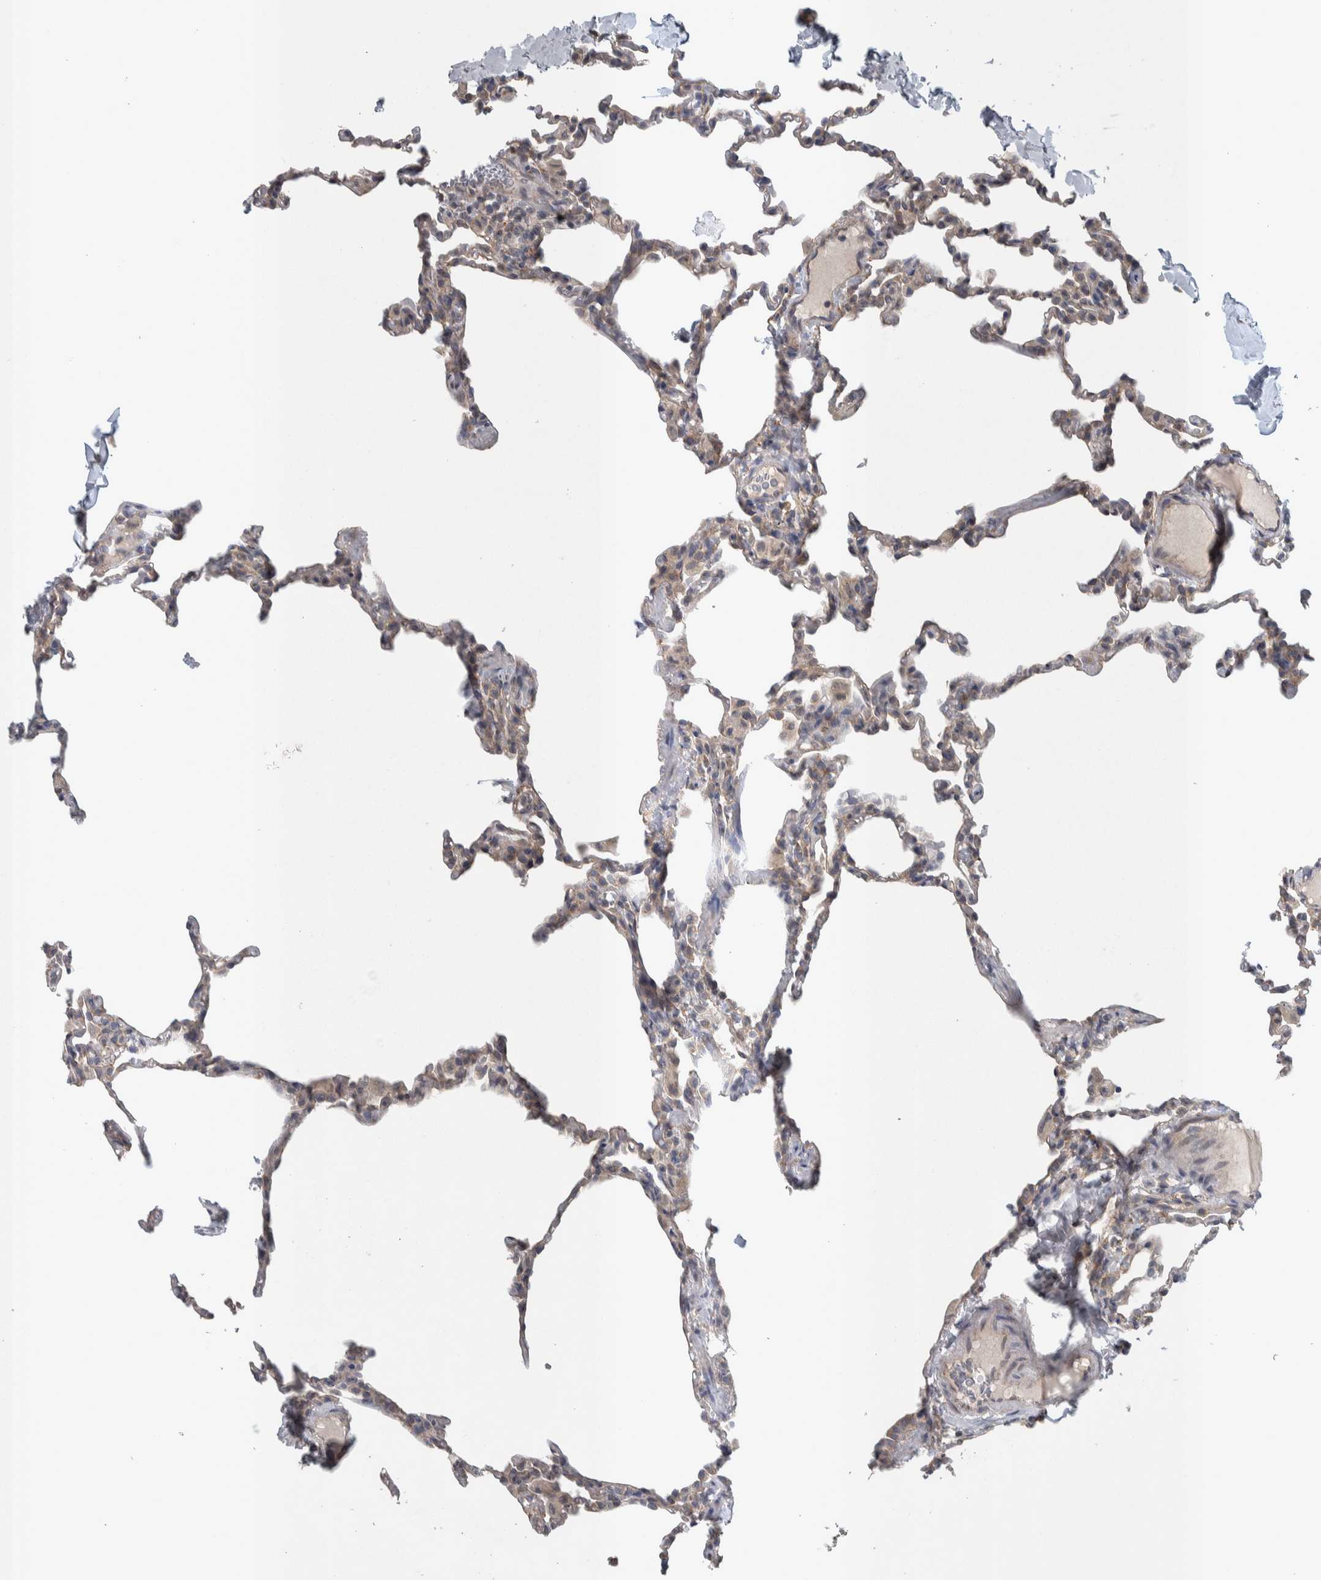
{"staining": {"intensity": "weak", "quantity": "25%-75%", "location": "cytoplasmic/membranous"}, "tissue": "lung", "cell_type": "Alveolar cells", "image_type": "normal", "snomed": [{"axis": "morphology", "description": "Normal tissue, NOS"}, {"axis": "topography", "description": "Lung"}], "caption": "A low amount of weak cytoplasmic/membranous positivity is appreciated in approximately 25%-75% of alveolar cells in benign lung.", "gene": "SRP68", "patient": {"sex": "male", "age": 20}}